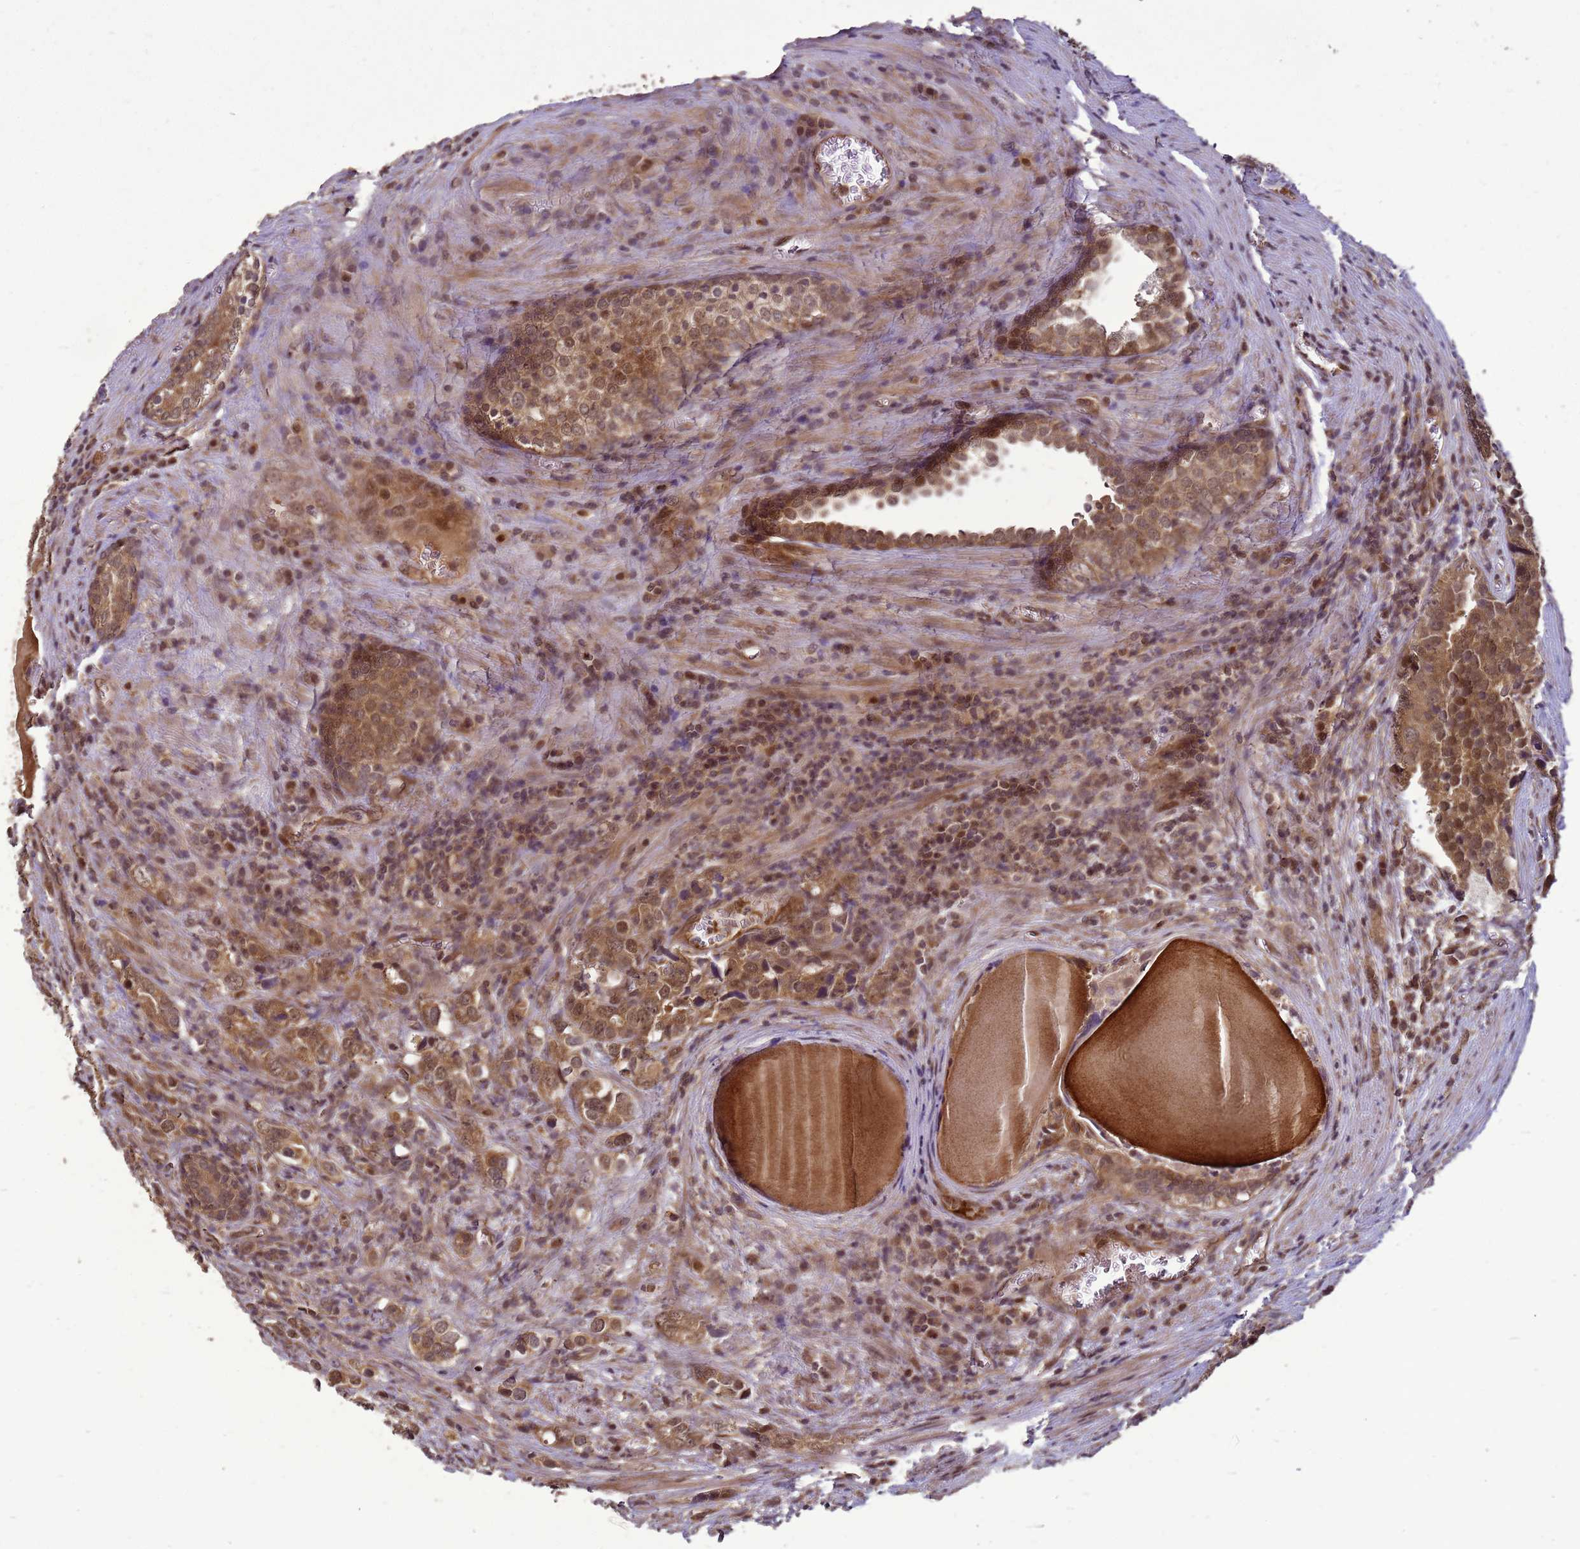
{"staining": {"intensity": "moderate", "quantity": ">75%", "location": "cytoplasmic/membranous,nuclear"}, "tissue": "prostate cancer", "cell_type": "Tumor cells", "image_type": "cancer", "snomed": [{"axis": "morphology", "description": "Adenocarcinoma, High grade"}, {"axis": "topography", "description": "Prostate"}], "caption": "Tumor cells show medium levels of moderate cytoplasmic/membranous and nuclear positivity in about >75% of cells in human prostate cancer. The protein of interest is shown in brown color, while the nuclei are stained blue.", "gene": "CRBN", "patient": {"sex": "male", "age": 71}}